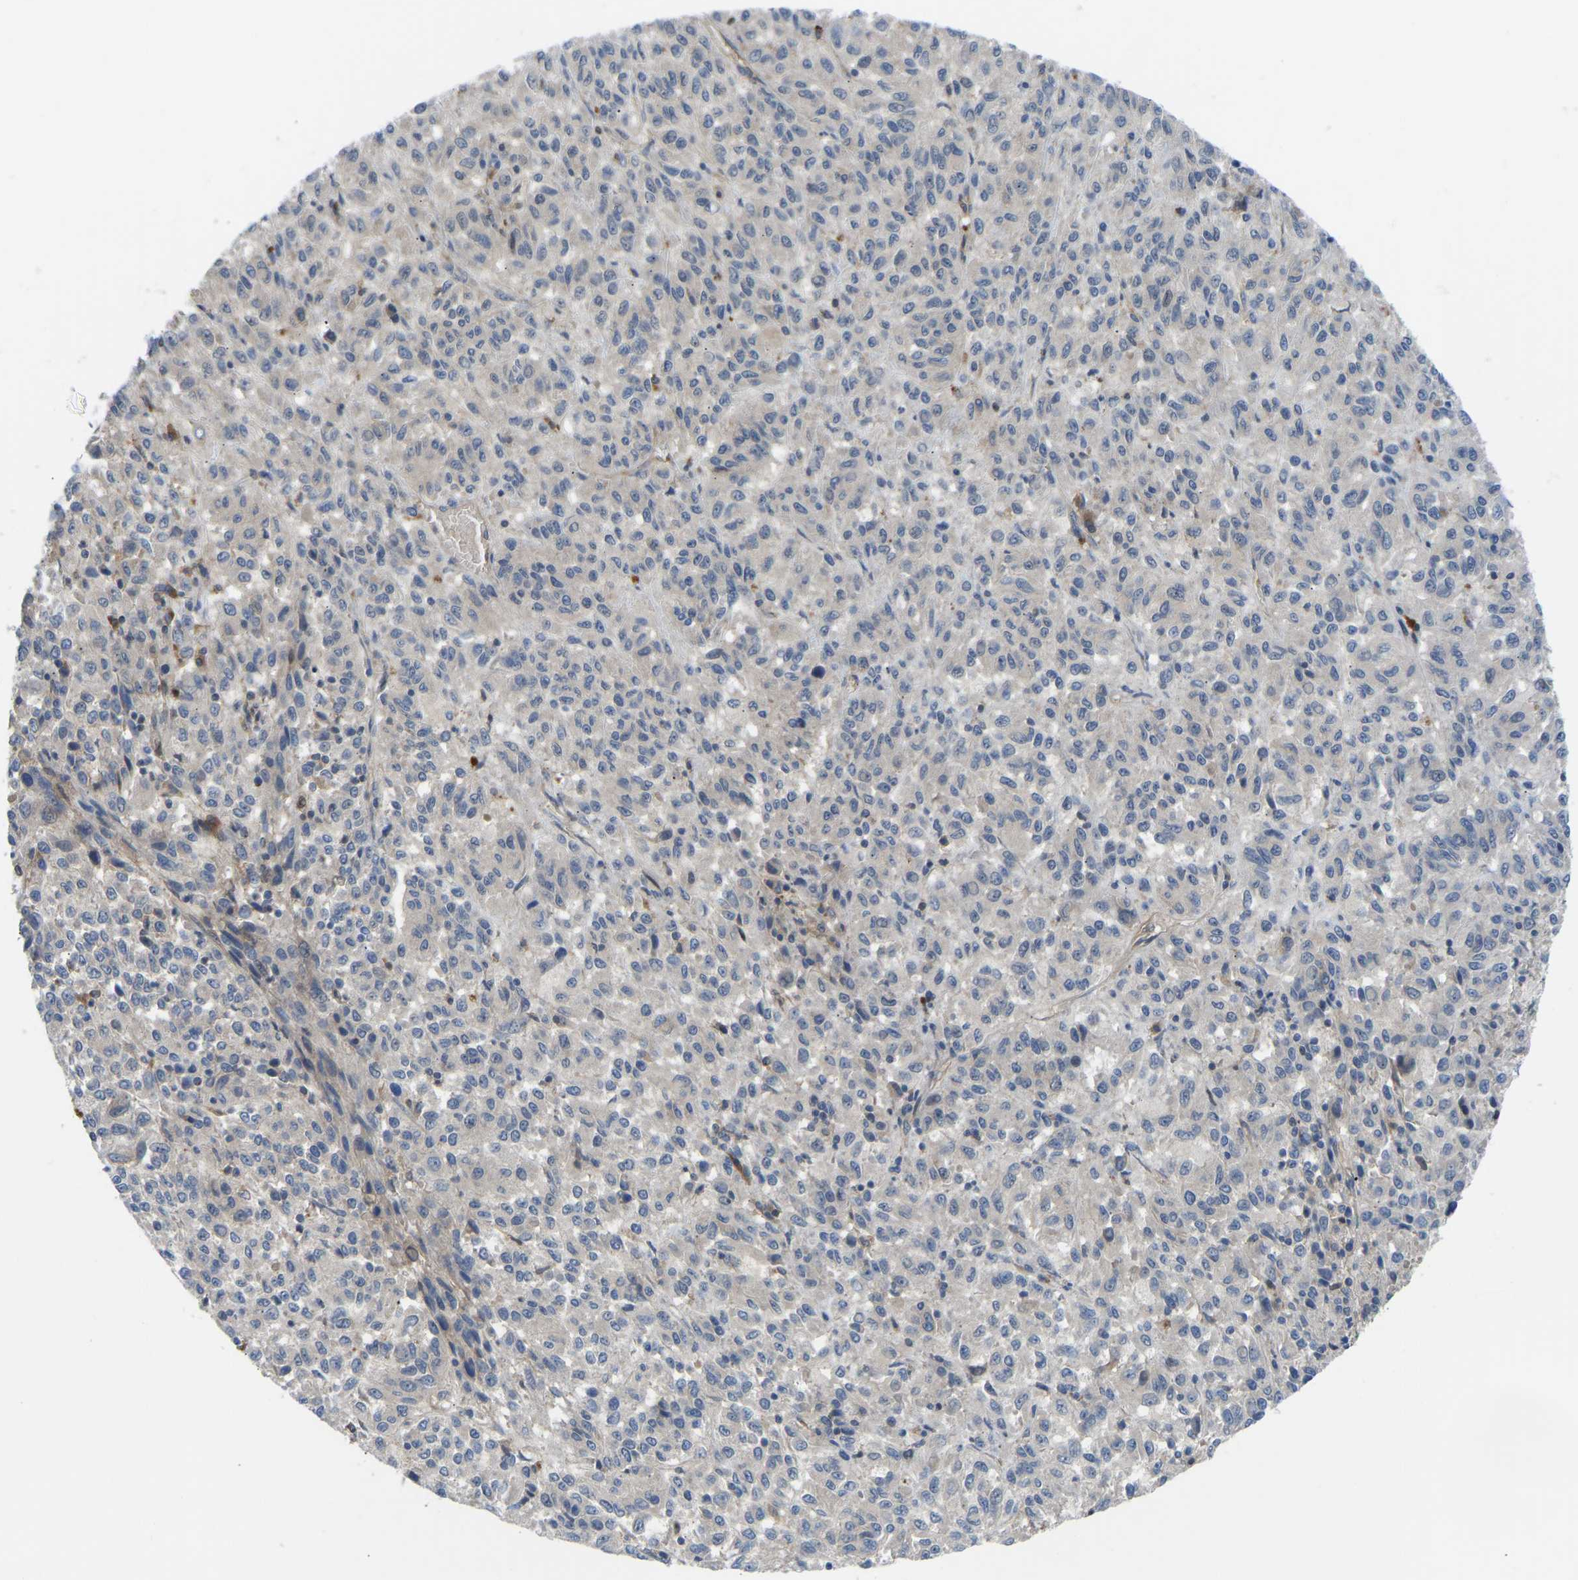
{"staining": {"intensity": "negative", "quantity": "none", "location": "none"}, "tissue": "melanoma", "cell_type": "Tumor cells", "image_type": "cancer", "snomed": [{"axis": "morphology", "description": "Malignant melanoma, Metastatic site"}, {"axis": "topography", "description": "Lung"}], "caption": "Immunohistochemistry (IHC) of malignant melanoma (metastatic site) shows no positivity in tumor cells. The staining is performed using DAB brown chromogen with nuclei counter-stained in using hematoxylin.", "gene": "ZNF251", "patient": {"sex": "male", "age": 64}}